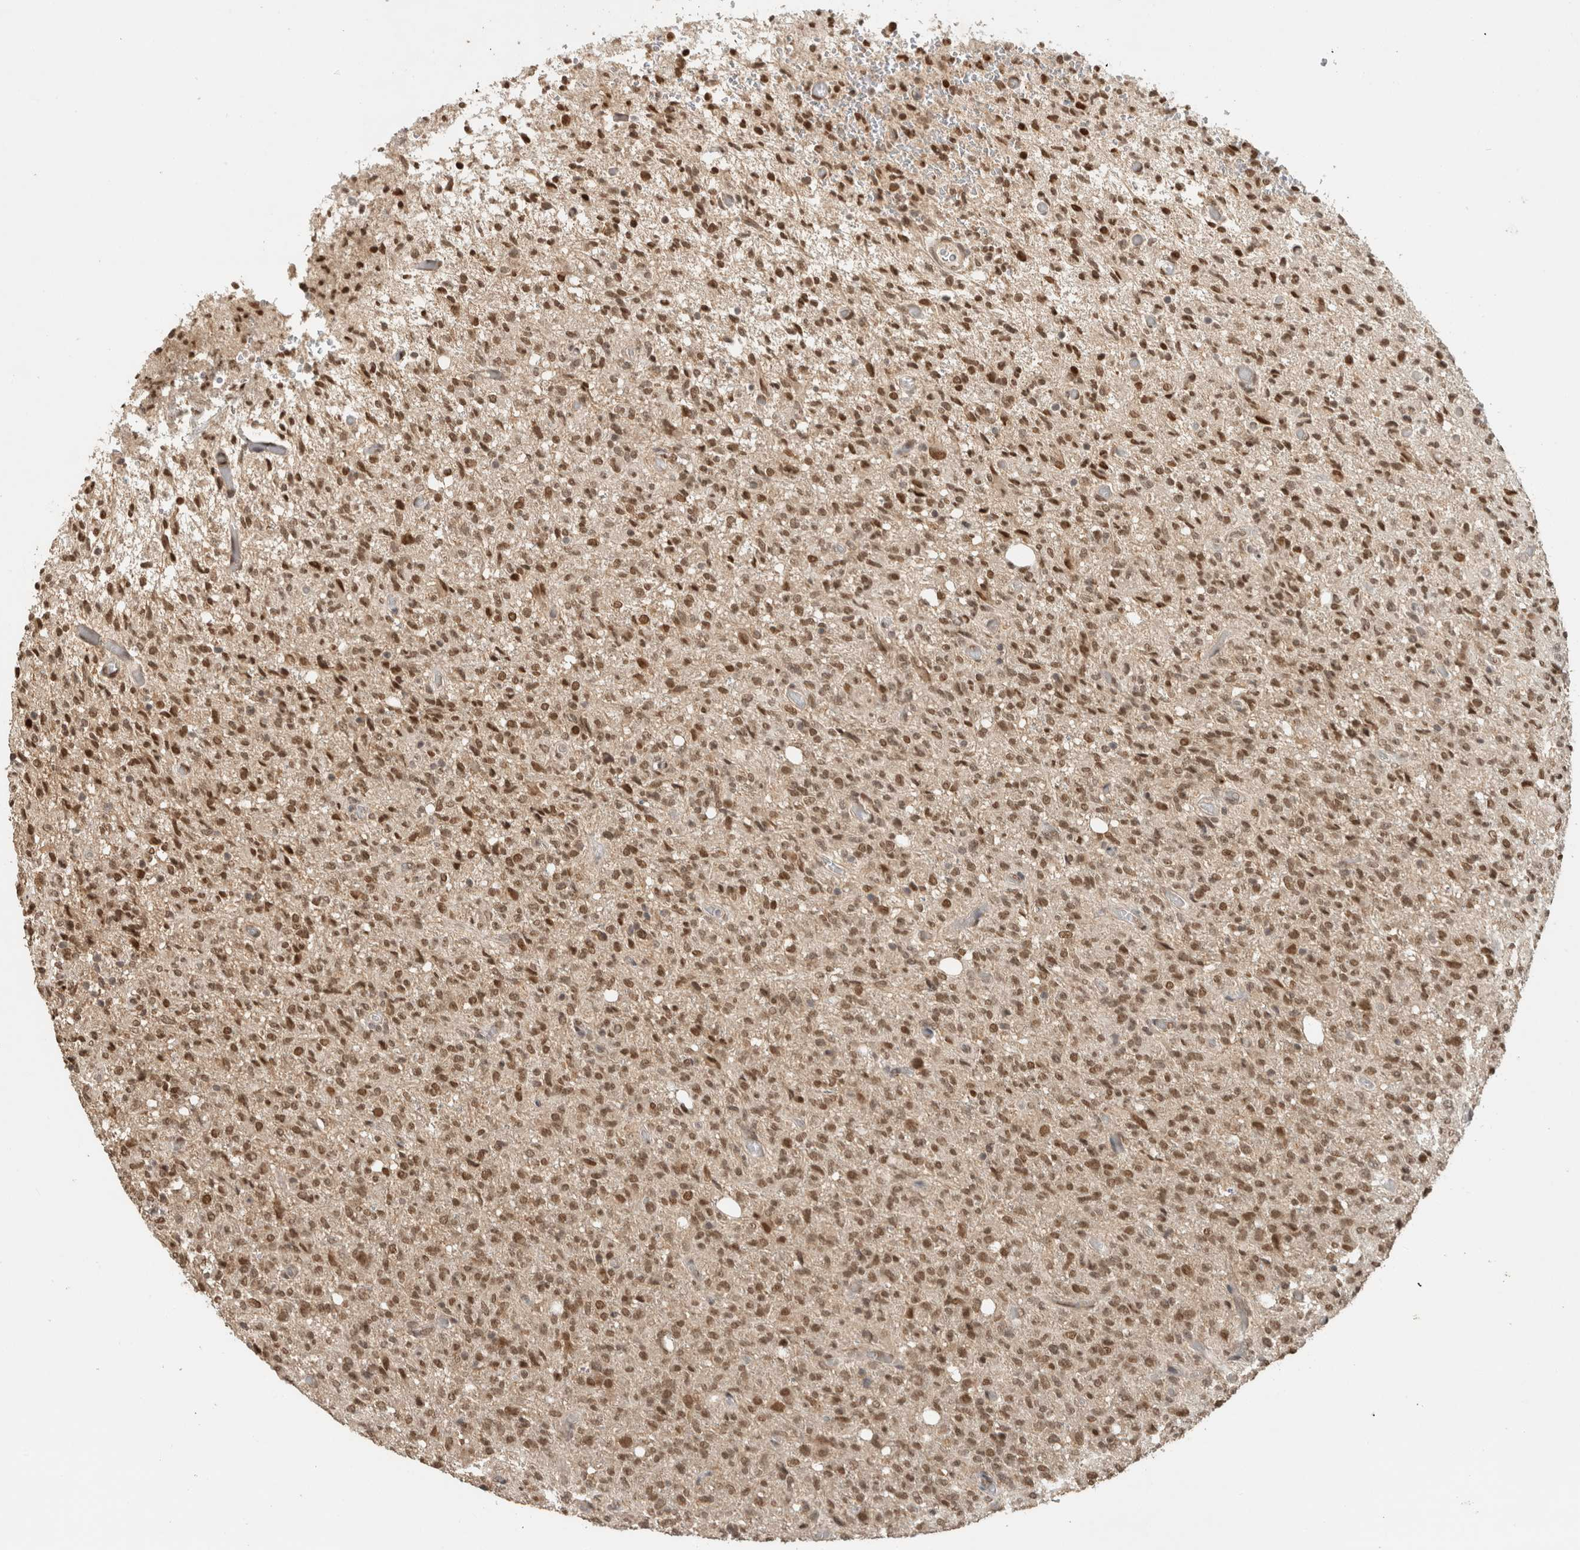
{"staining": {"intensity": "moderate", "quantity": ">75%", "location": "nuclear"}, "tissue": "glioma", "cell_type": "Tumor cells", "image_type": "cancer", "snomed": [{"axis": "morphology", "description": "Glioma, malignant, High grade"}, {"axis": "topography", "description": "Brain"}], "caption": "This is a photomicrograph of immunohistochemistry (IHC) staining of glioma, which shows moderate expression in the nuclear of tumor cells.", "gene": "C1orf21", "patient": {"sex": "female", "age": 57}}